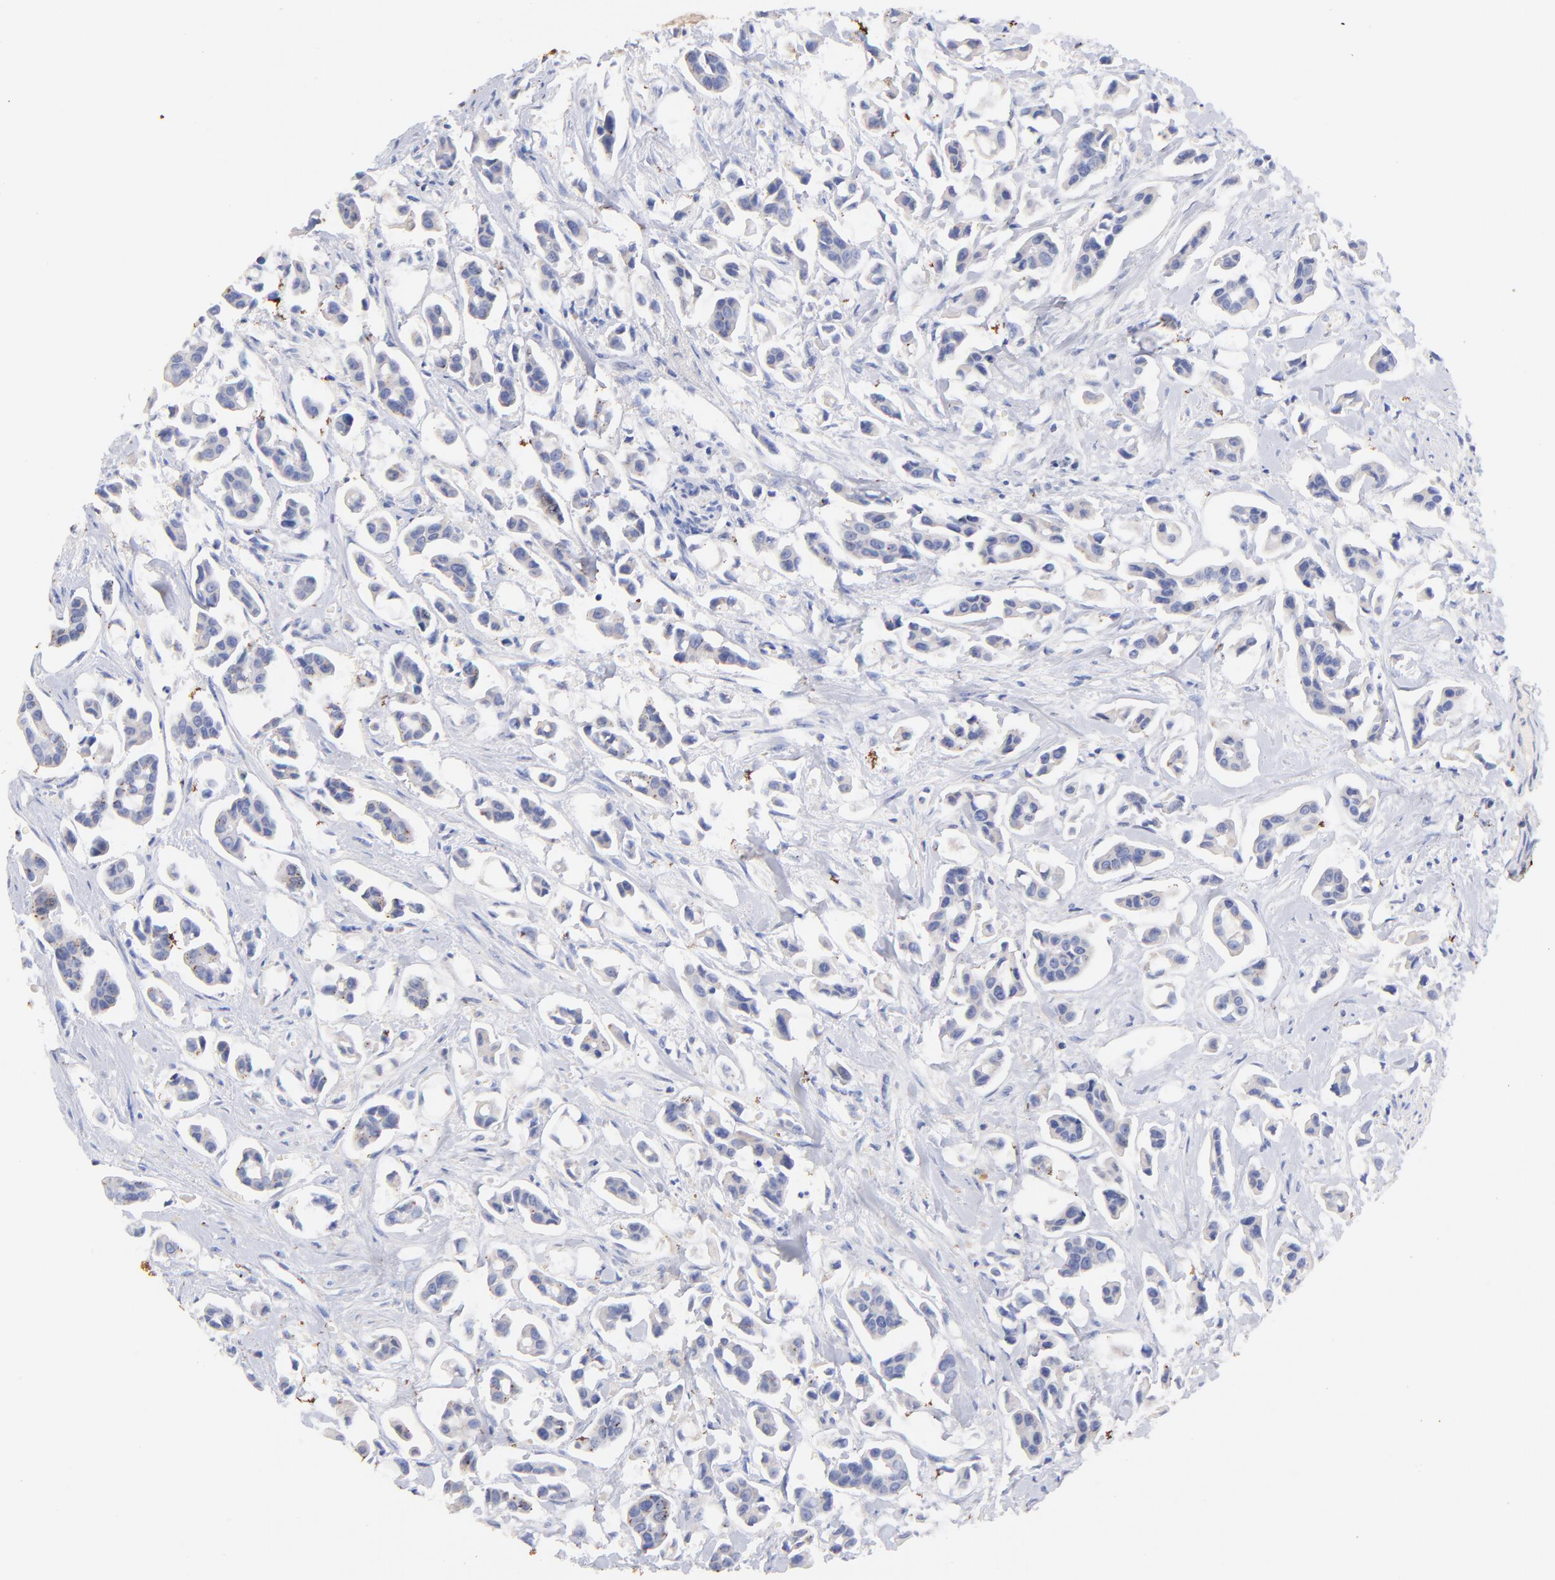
{"staining": {"intensity": "negative", "quantity": "none", "location": "none"}, "tissue": "urothelial cancer", "cell_type": "Tumor cells", "image_type": "cancer", "snomed": [{"axis": "morphology", "description": "Urothelial carcinoma, High grade"}, {"axis": "topography", "description": "Urinary bladder"}], "caption": "Human urothelial cancer stained for a protein using immunohistochemistry exhibits no staining in tumor cells.", "gene": "IGLV7-43", "patient": {"sex": "male", "age": 66}}